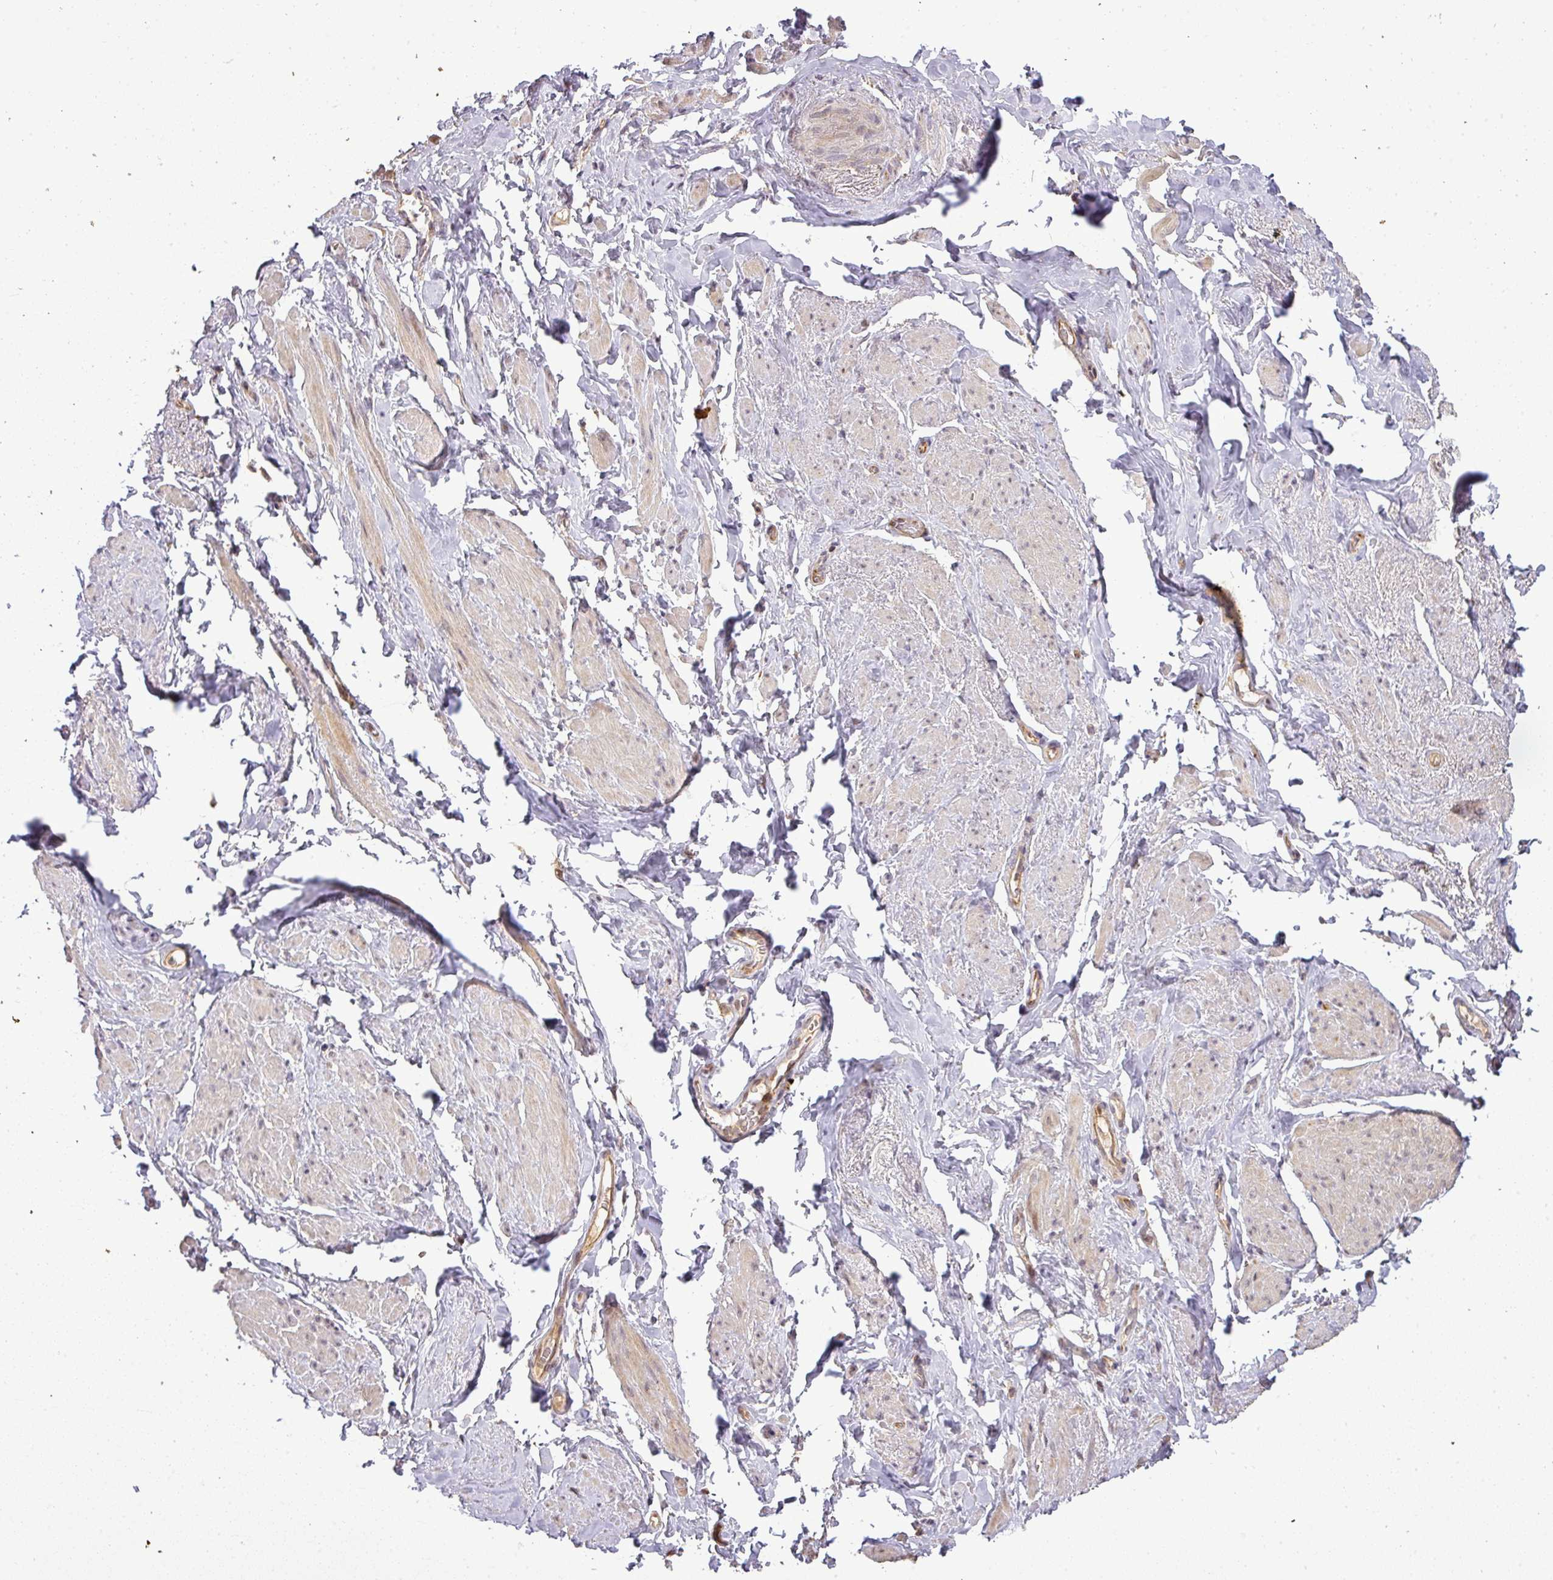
{"staining": {"intensity": "moderate", "quantity": "<25%", "location": "cytoplasmic/membranous"}, "tissue": "smooth muscle", "cell_type": "Smooth muscle cells", "image_type": "normal", "snomed": [{"axis": "morphology", "description": "Normal tissue, NOS"}, {"axis": "topography", "description": "Smooth muscle"}, {"axis": "topography", "description": "Peripheral nerve tissue"}], "caption": "A histopathology image showing moderate cytoplasmic/membranous expression in about <25% of smooth muscle cells in unremarkable smooth muscle, as visualized by brown immunohistochemical staining.", "gene": "FAIM", "patient": {"sex": "male", "age": 69}}